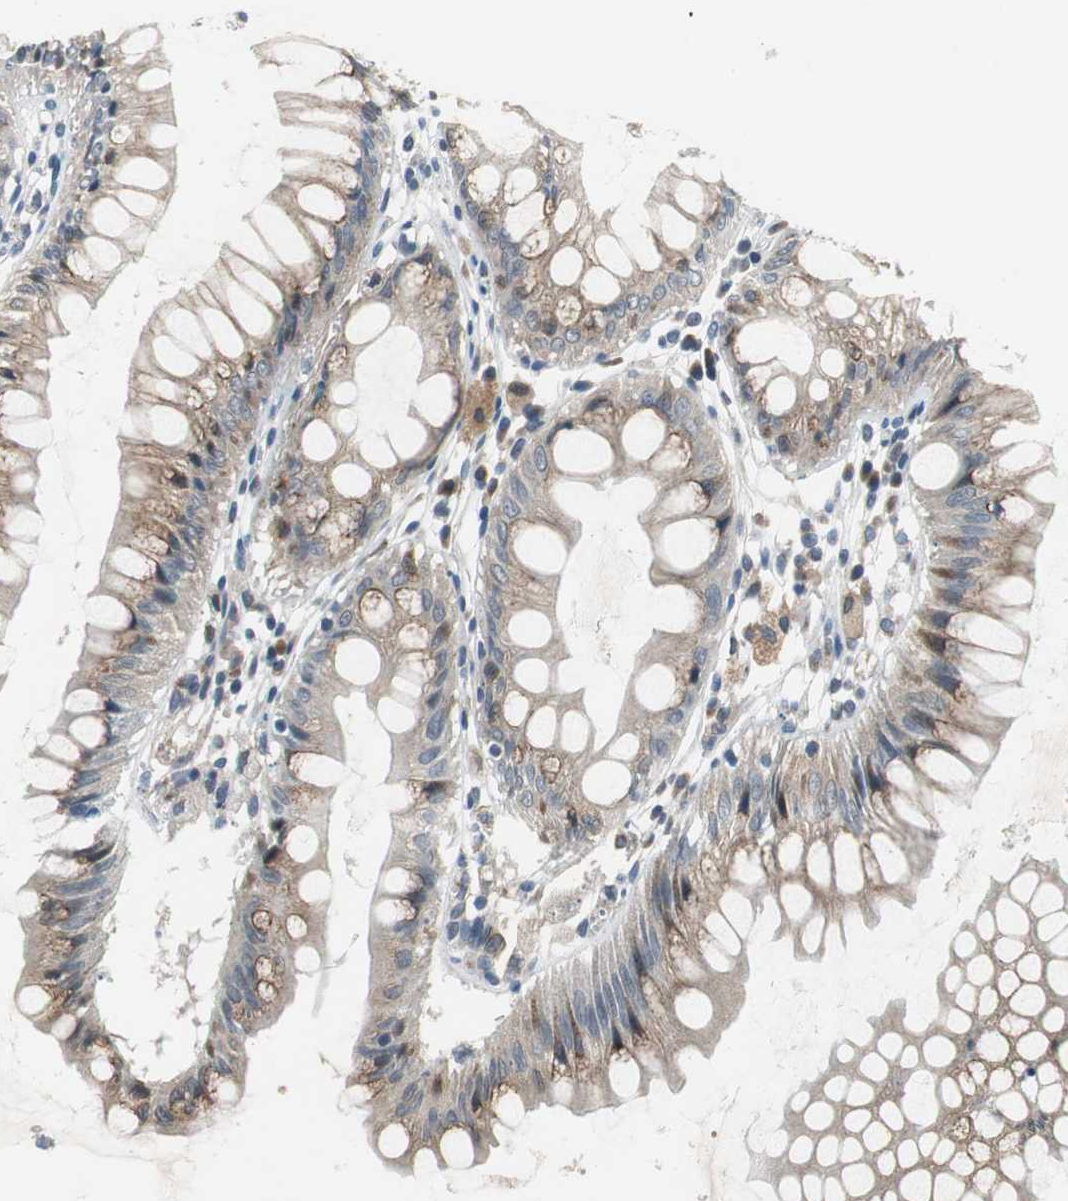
{"staining": {"intensity": "moderate", "quantity": "25%-75%", "location": "cytoplasmic/membranous"}, "tissue": "rectum", "cell_type": "Glandular cells", "image_type": "normal", "snomed": [{"axis": "morphology", "description": "Normal tissue, NOS"}, {"axis": "morphology", "description": "Adenocarcinoma, NOS"}, {"axis": "topography", "description": "Rectum"}], "caption": "Brown immunohistochemical staining in unremarkable human rectum demonstrates moderate cytoplasmic/membranous staining in about 25%-75% of glandular cells.", "gene": "PLAA", "patient": {"sex": "female", "age": 65}}